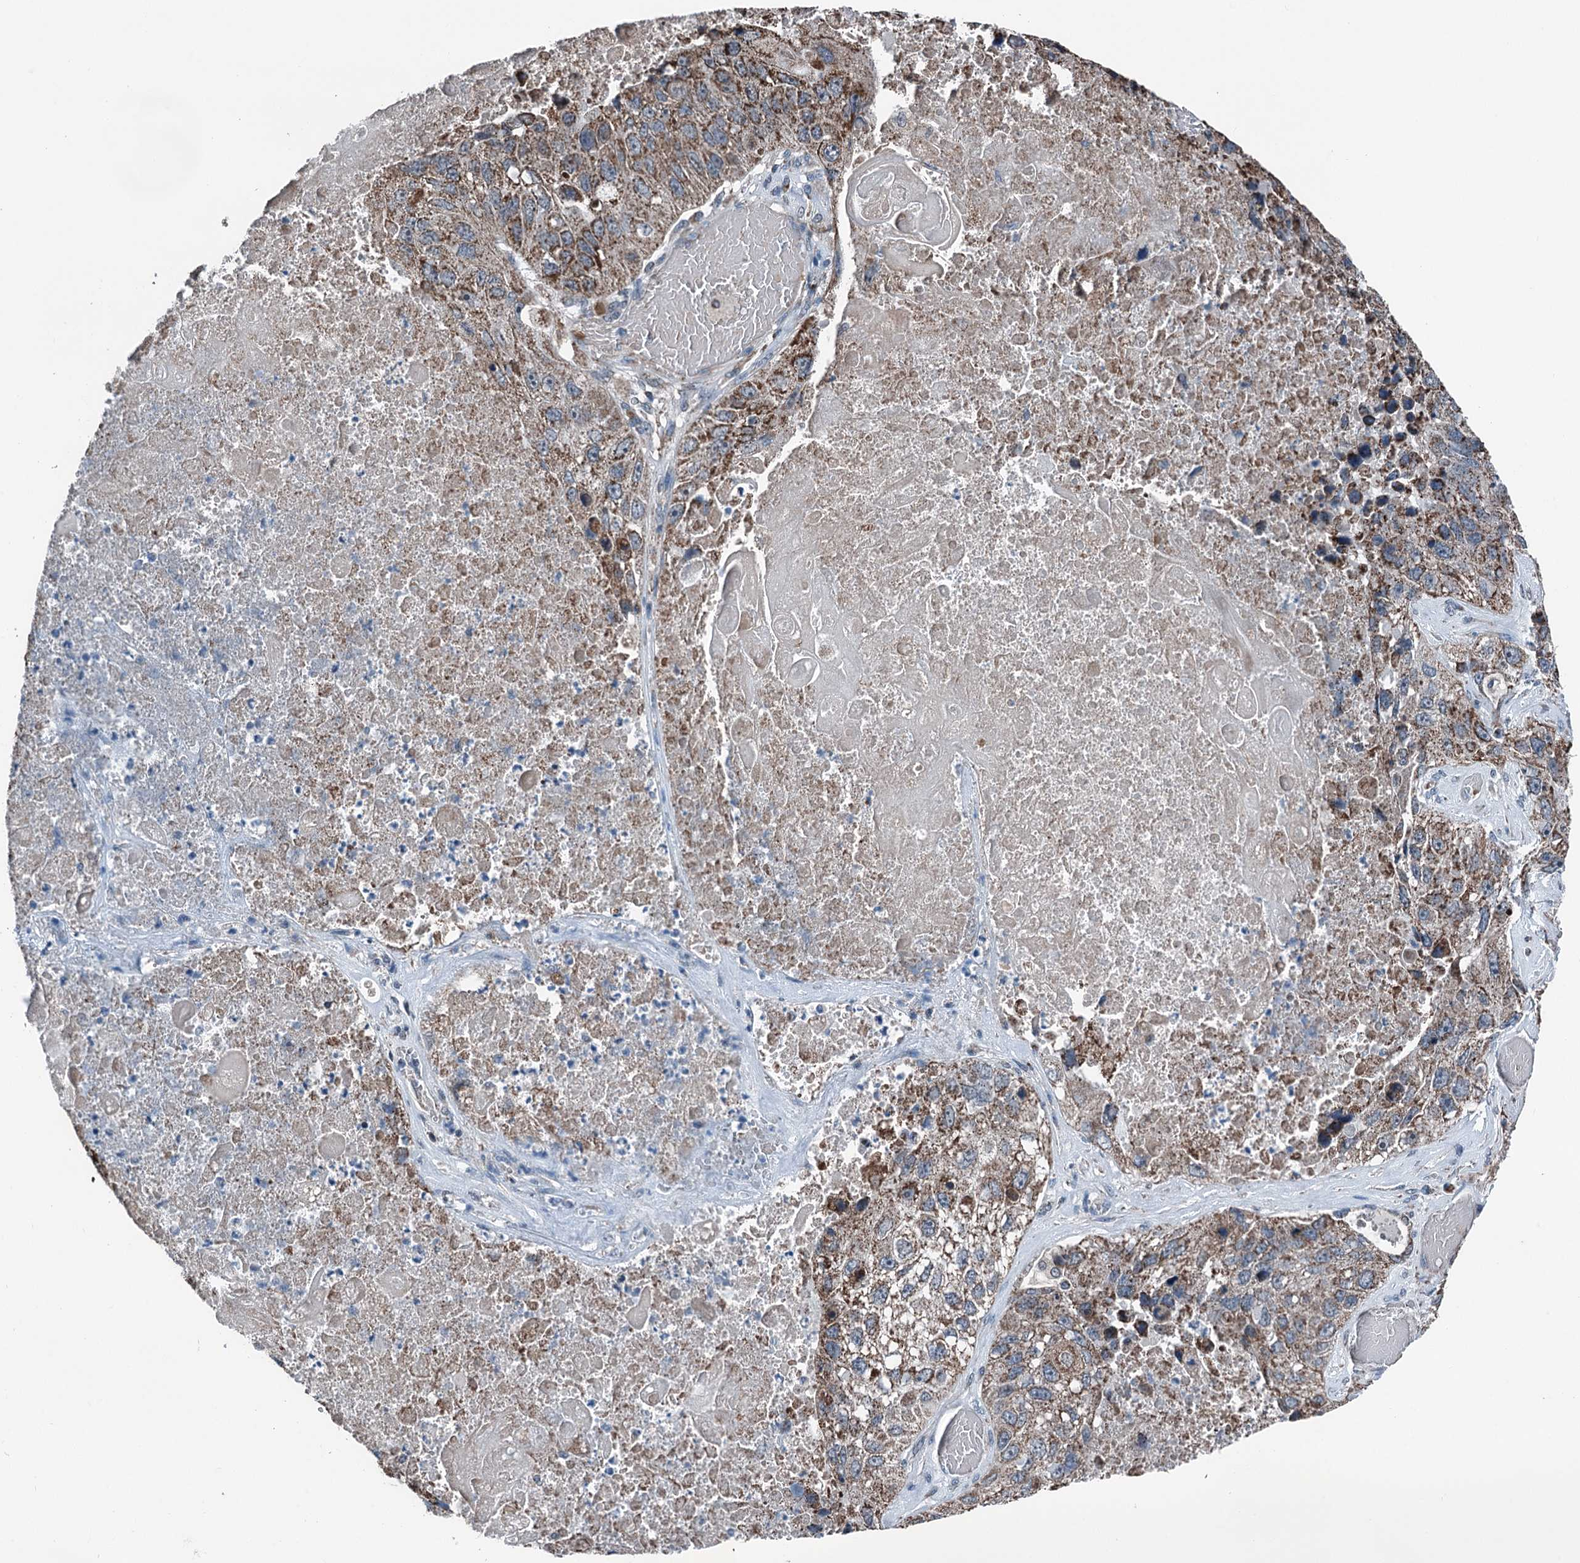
{"staining": {"intensity": "moderate", "quantity": ">75%", "location": "cytoplasmic/membranous"}, "tissue": "lung cancer", "cell_type": "Tumor cells", "image_type": "cancer", "snomed": [{"axis": "morphology", "description": "Squamous cell carcinoma, NOS"}, {"axis": "topography", "description": "Lung"}], "caption": "Tumor cells display moderate cytoplasmic/membranous expression in approximately >75% of cells in lung squamous cell carcinoma.", "gene": "TRPT1", "patient": {"sex": "male", "age": 61}}